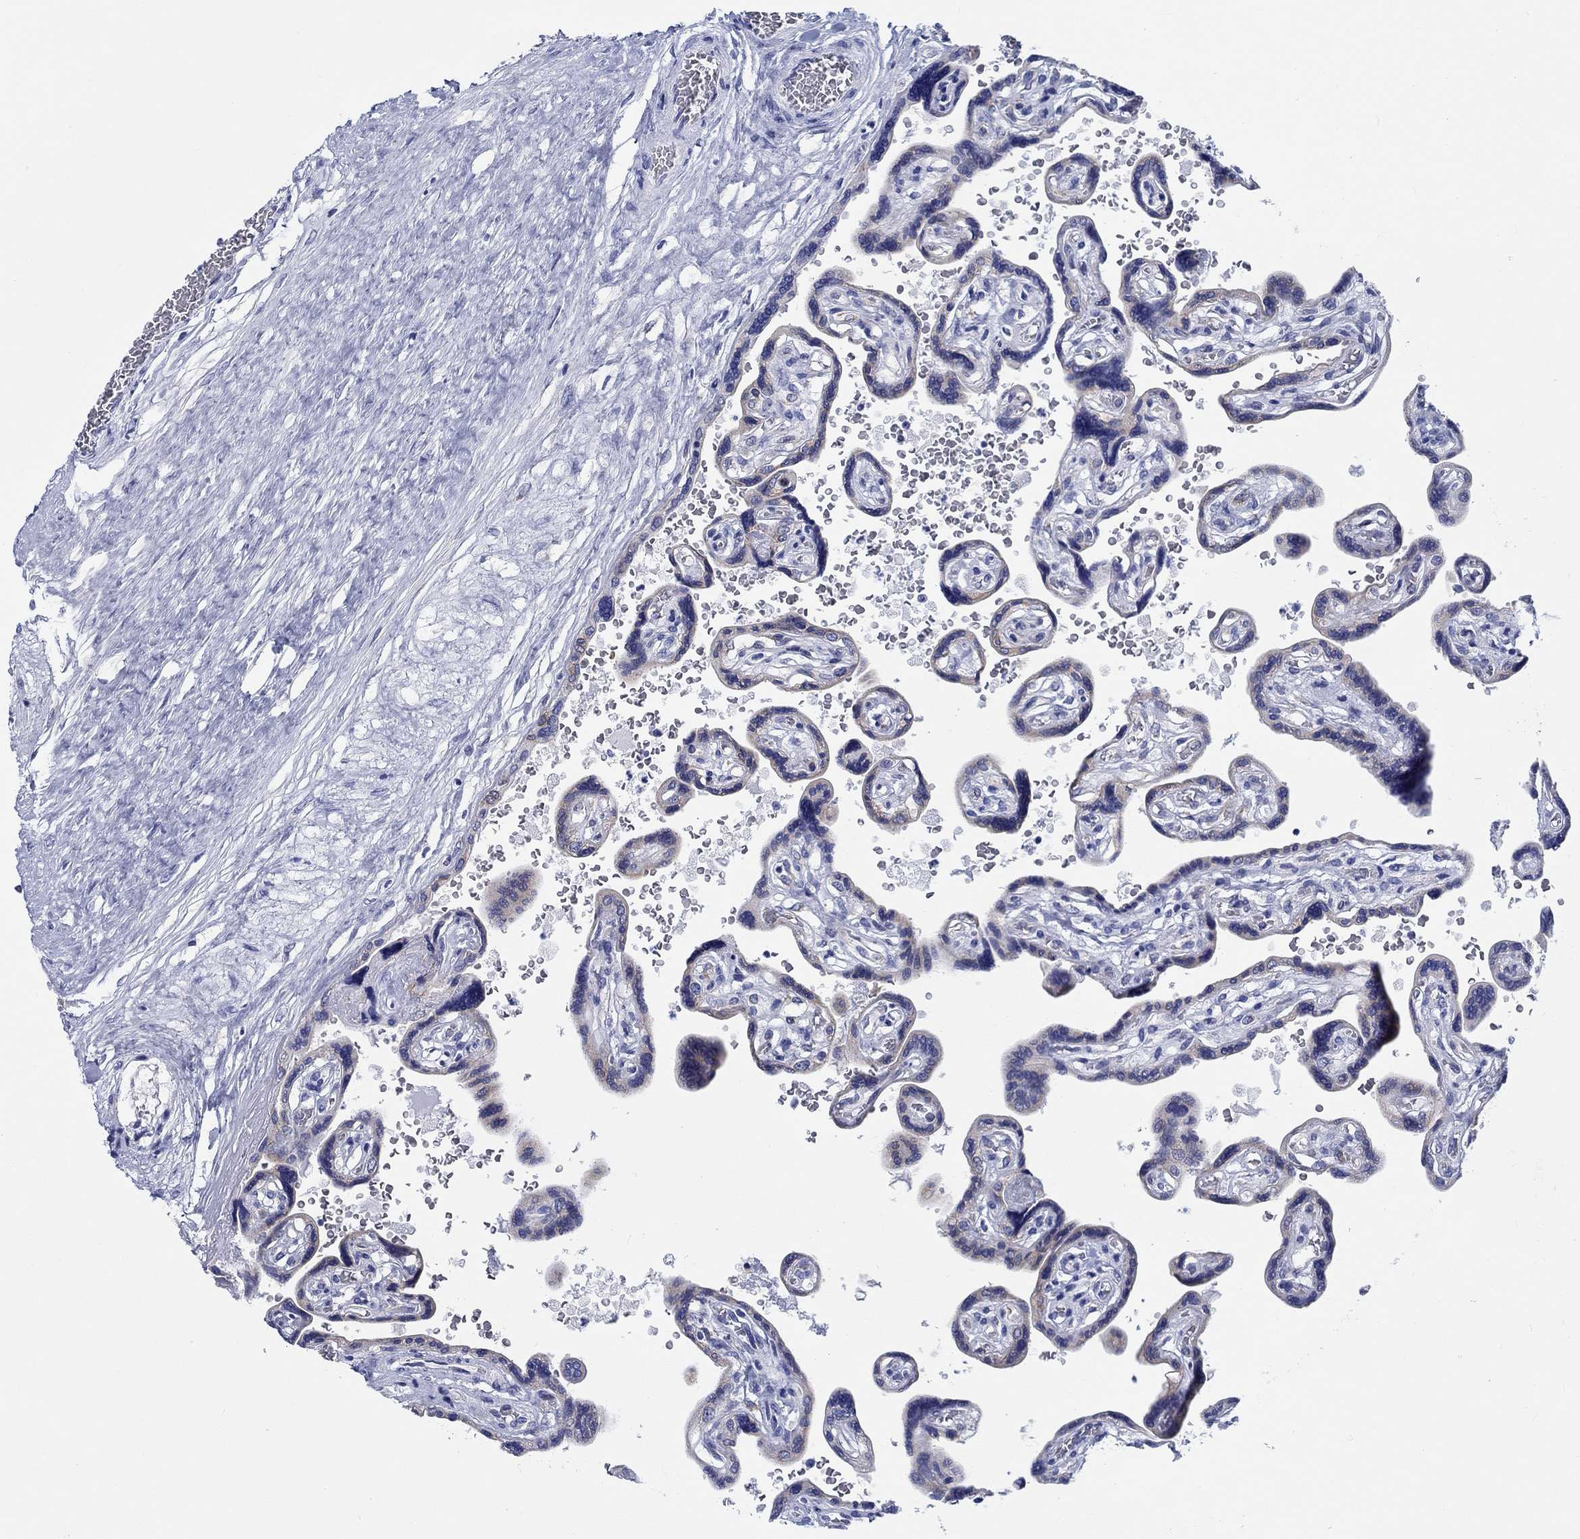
{"staining": {"intensity": "negative", "quantity": "none", "location": "none"}, "tissue": "placenta", "cell_type": "Decidual cells", "image_type": "normal", "snomed": [{"axis": "morphology", "description": "Normal tissue, NOS"}, {"axis": "topography", "description": "Placenta"}], "caption": "Benign placenta was stained to show a protein in brown. There is no significant expression in decidual cells. The staining is performed using DAB (3,3'-diaminobenzidine) brown chromogen with nuclei counter-stained in using hematoxylin.", "gene": "RD3L", "patient": {"sex": "female", "age": 32}}